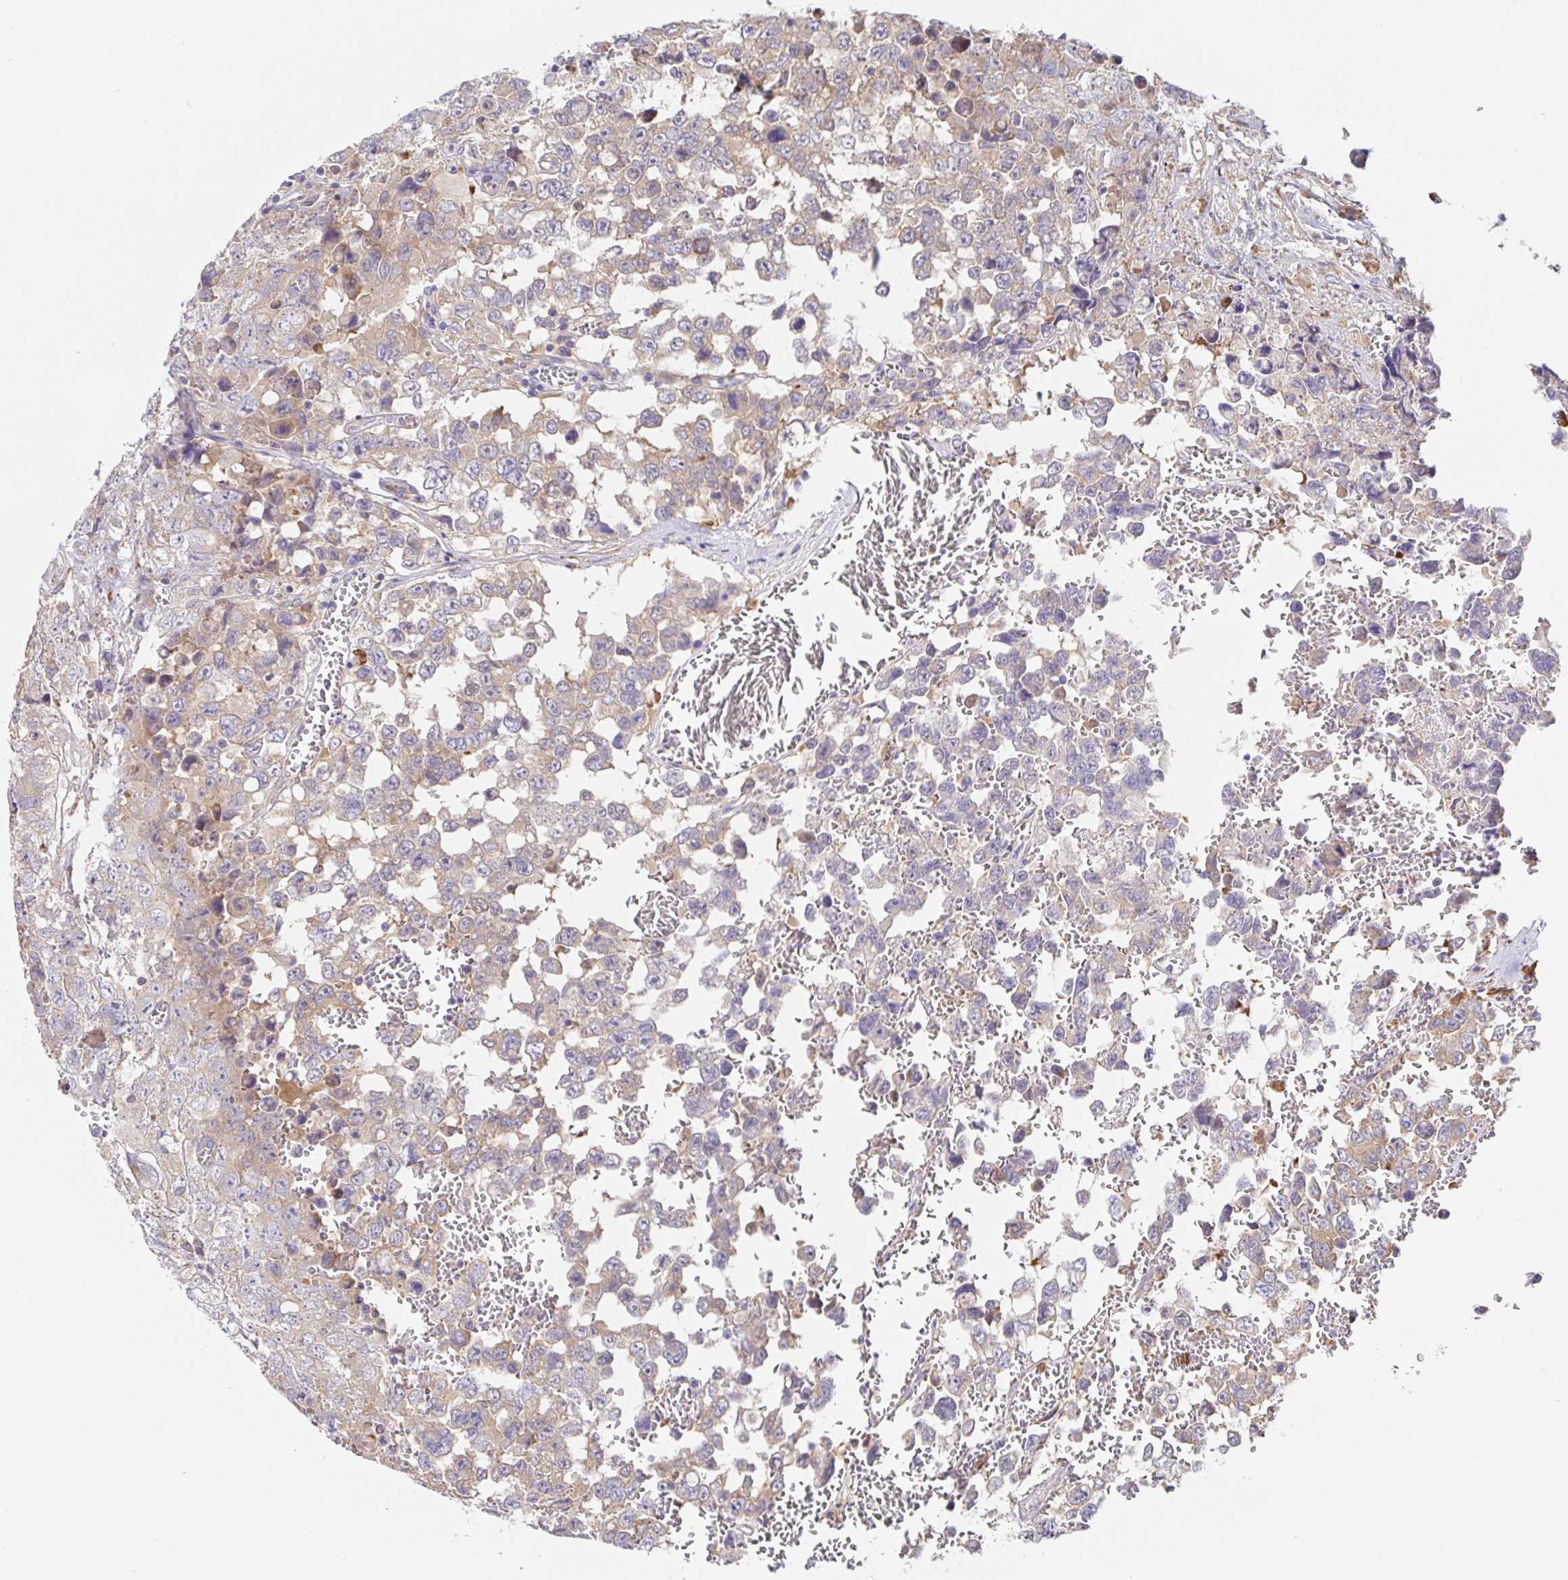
{"staining": {"intensity": "negative", "quantity": "none", "location": "none"}, "tissue": "testis cancer", "cell_type": "Tumor cells", "image_type": "cancer", "snomed": [{"axis": "morphology", "description": "Carcinoma, Embryonal, NOS"}, {"axis": "topography", "description": "Testis"}], "caption": "IHC image of human embryonal carcinoma (testis) stained for a protein (brown), which displays no expression in tumor cells.", "gene": "PDPK1", "patient": {"sex": "male", "age": 18}}